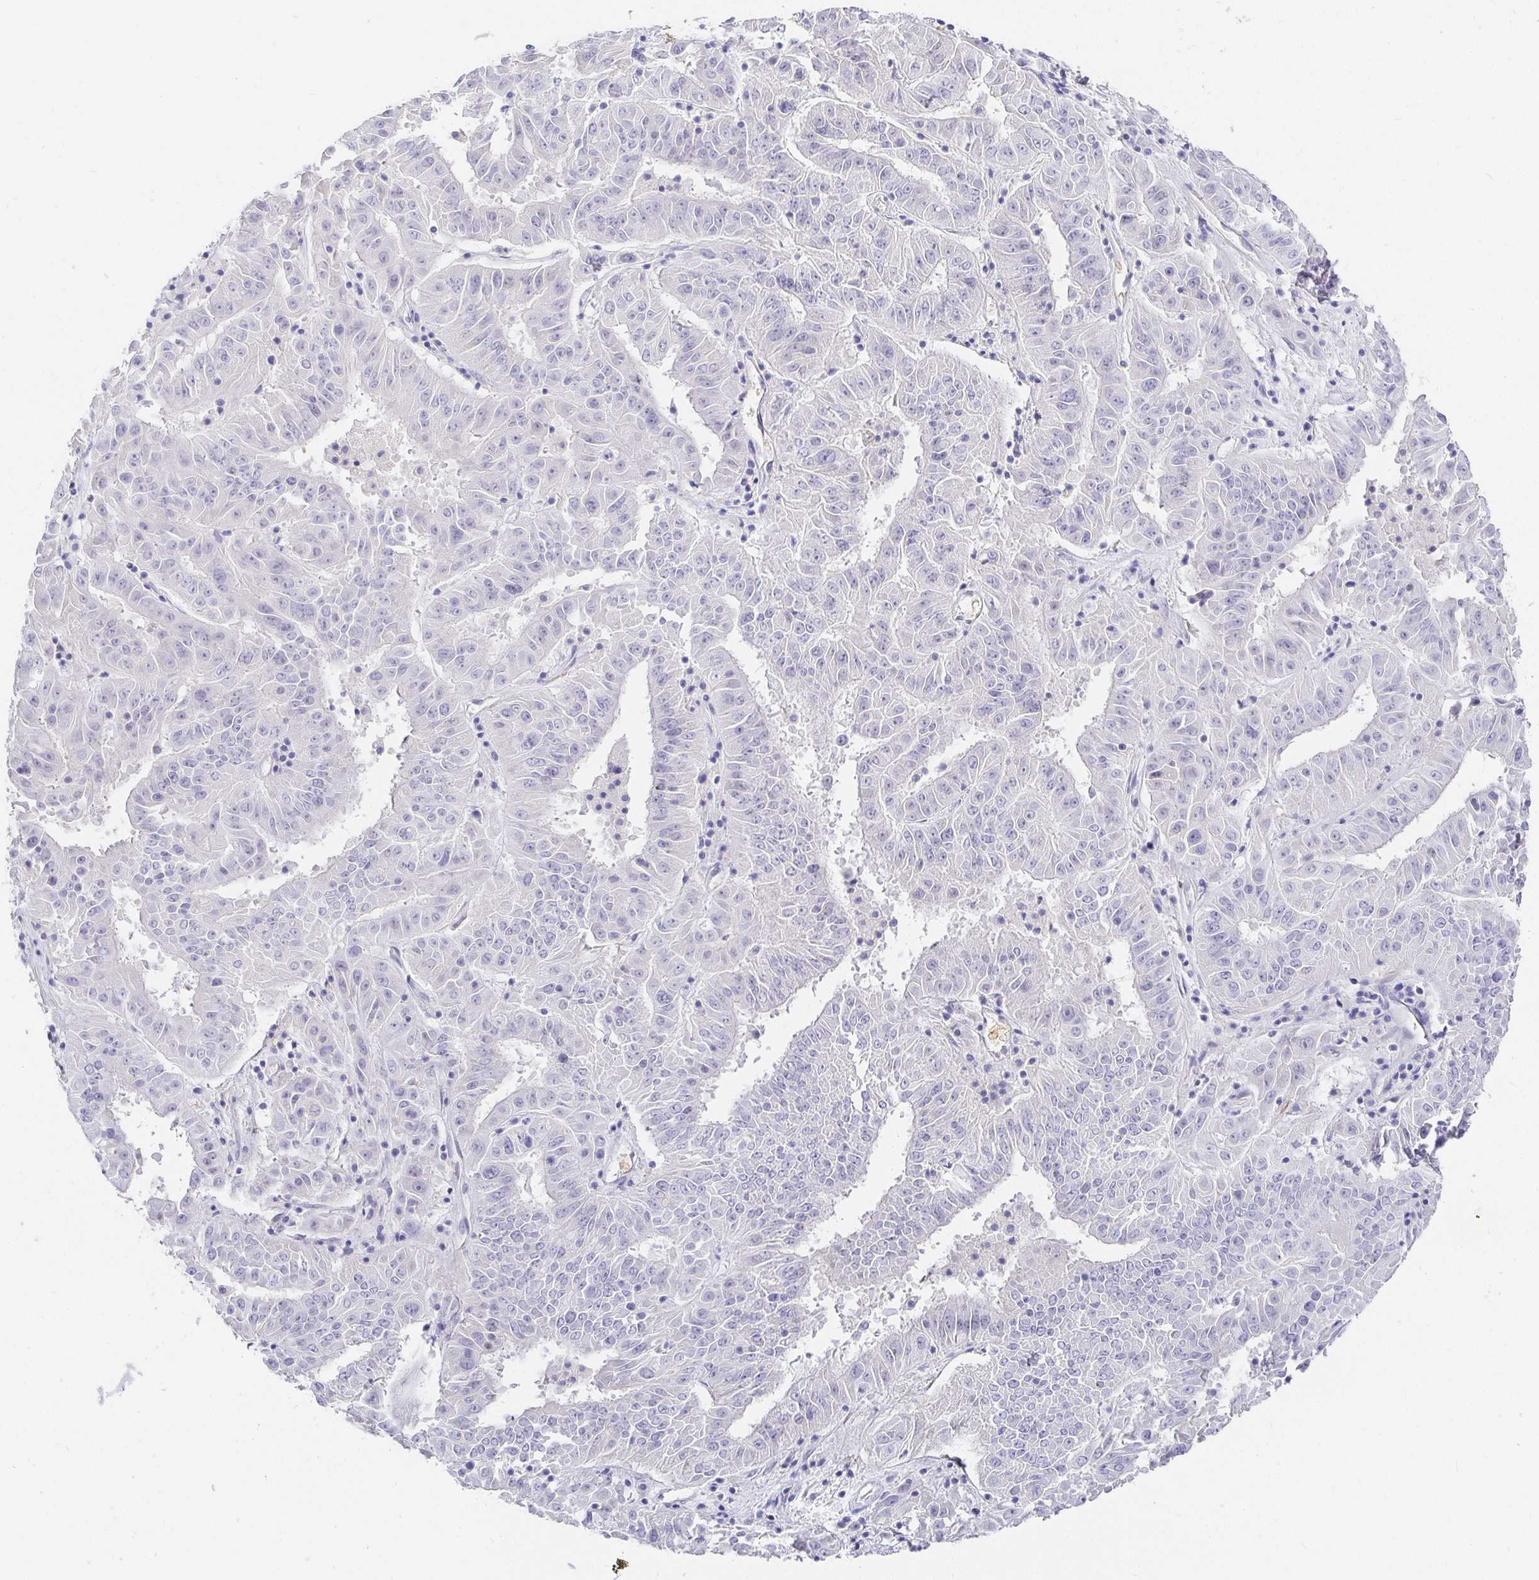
{"staining": {"intensity": "negative", "quantity": "none", "location": "none"}, "tissue": "pancreatic cancer", "cell_type": "Tumor cells", "image_type": "cancer", "snomed": [{"axis": "morphology", "description": "Adenocarcinoma, NOS"}, {"axis": "topography", "description": "Pancreas"}], "caption": "Immunohistochemical staining of human adenocarcinoma (pancreatic) shows no significant staining in tumor cells. (Immunohistochemistry, brightfield microscopy, high magnification).", "gene": "FGF21", "patient": {"sex": "male", "age": 63}}